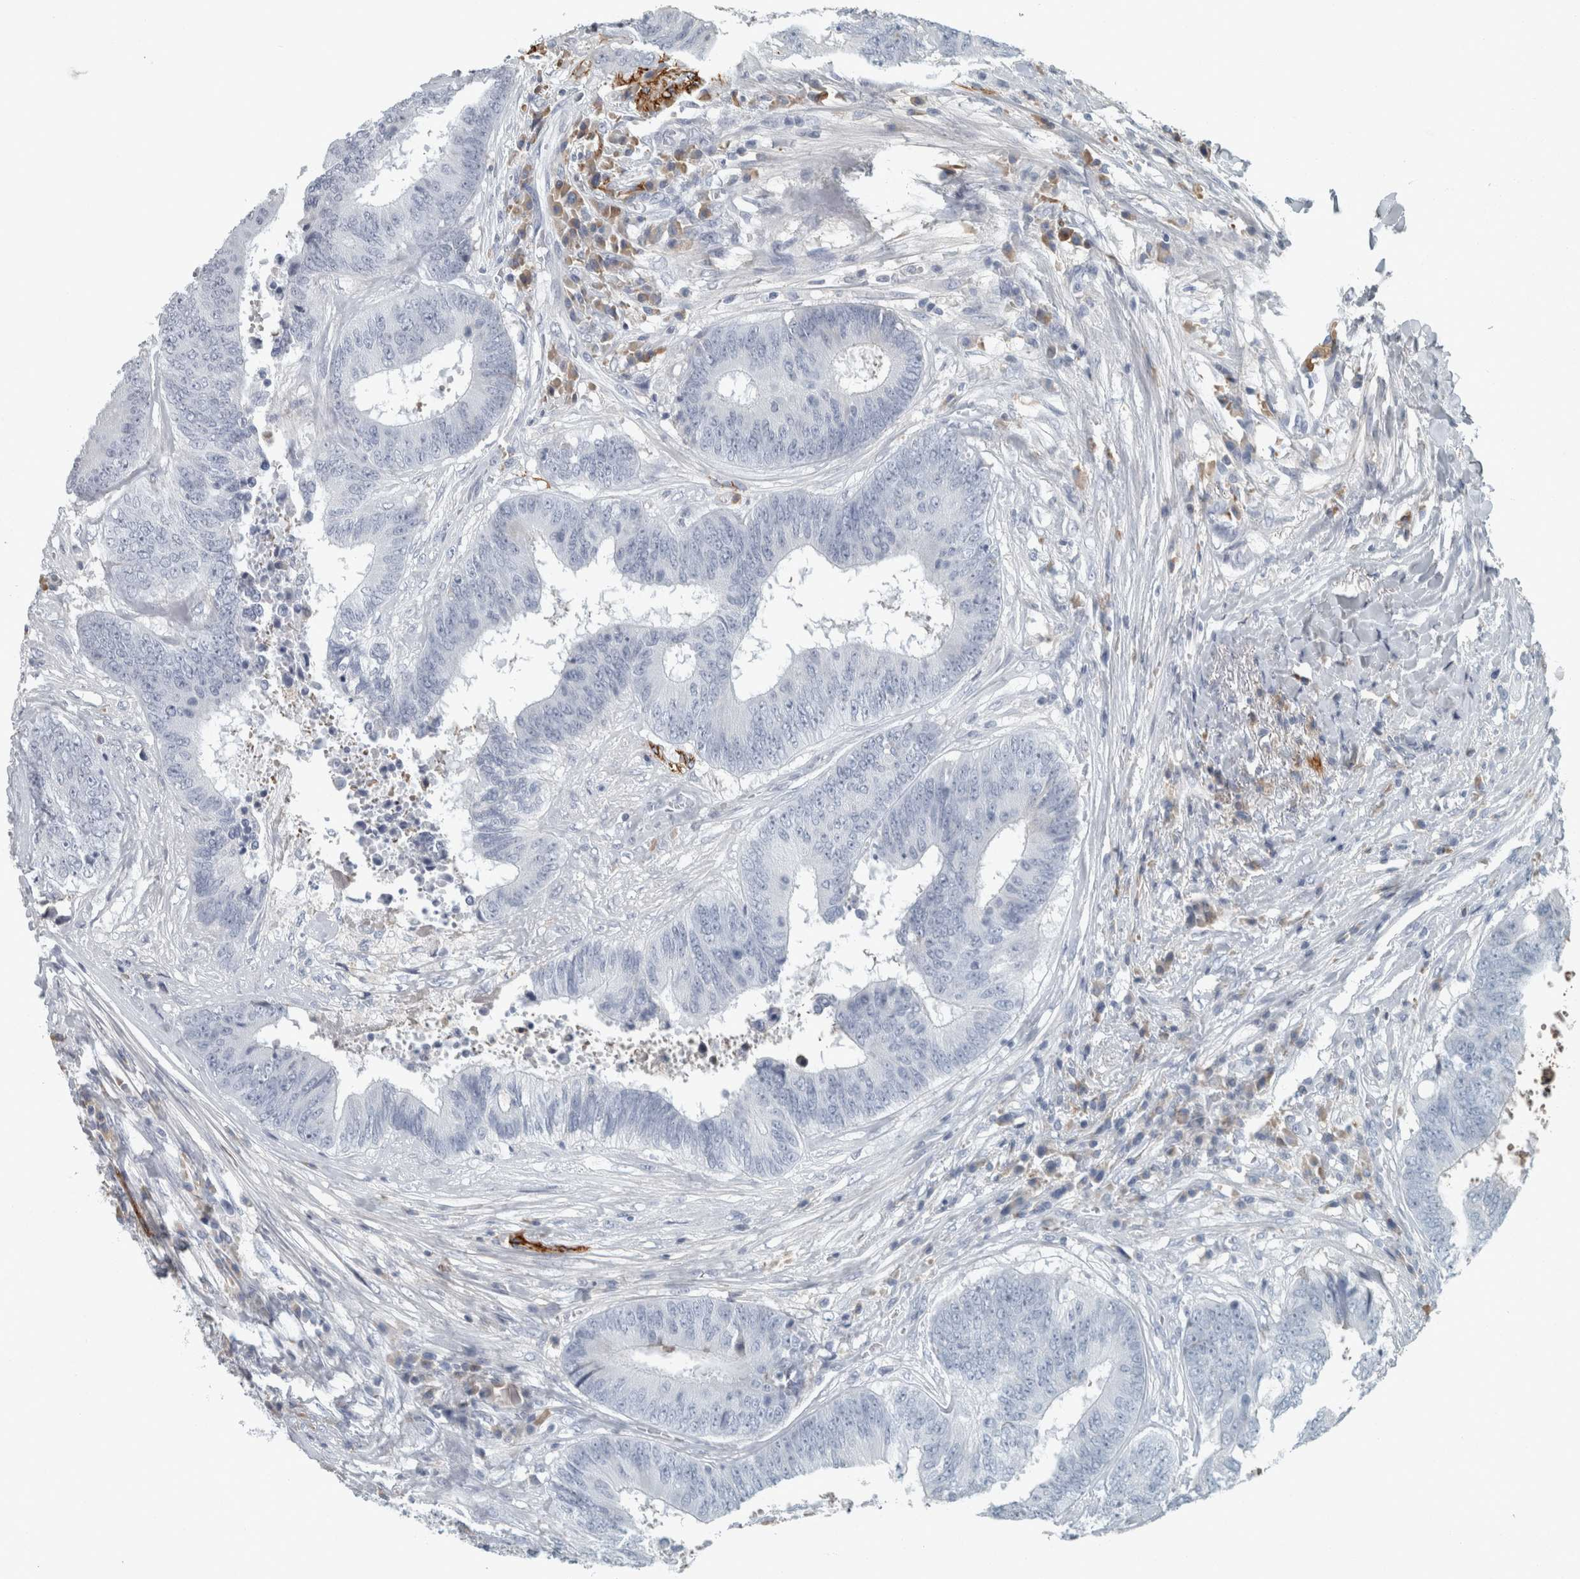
{"staining": {"intensity": "negative", "quantity": "none", "location": "none"}, "tissue": "colorectal cancer", "cell_type": "Tumor cells", "image_type": "cancer", "snomed": [{"axis": "morphology", "description": "Adenocarcinoma, NOS"}, {"axis": "topography", "description": "Rectum"}], "caption": "This is an immunohistochemistry (IHC) micrograph of human colorectal cancer (adenocarcinoma). There is no expression in tumor cells.", "gene": "CHL1", "patient": {"sex": "male", "age": 72}}